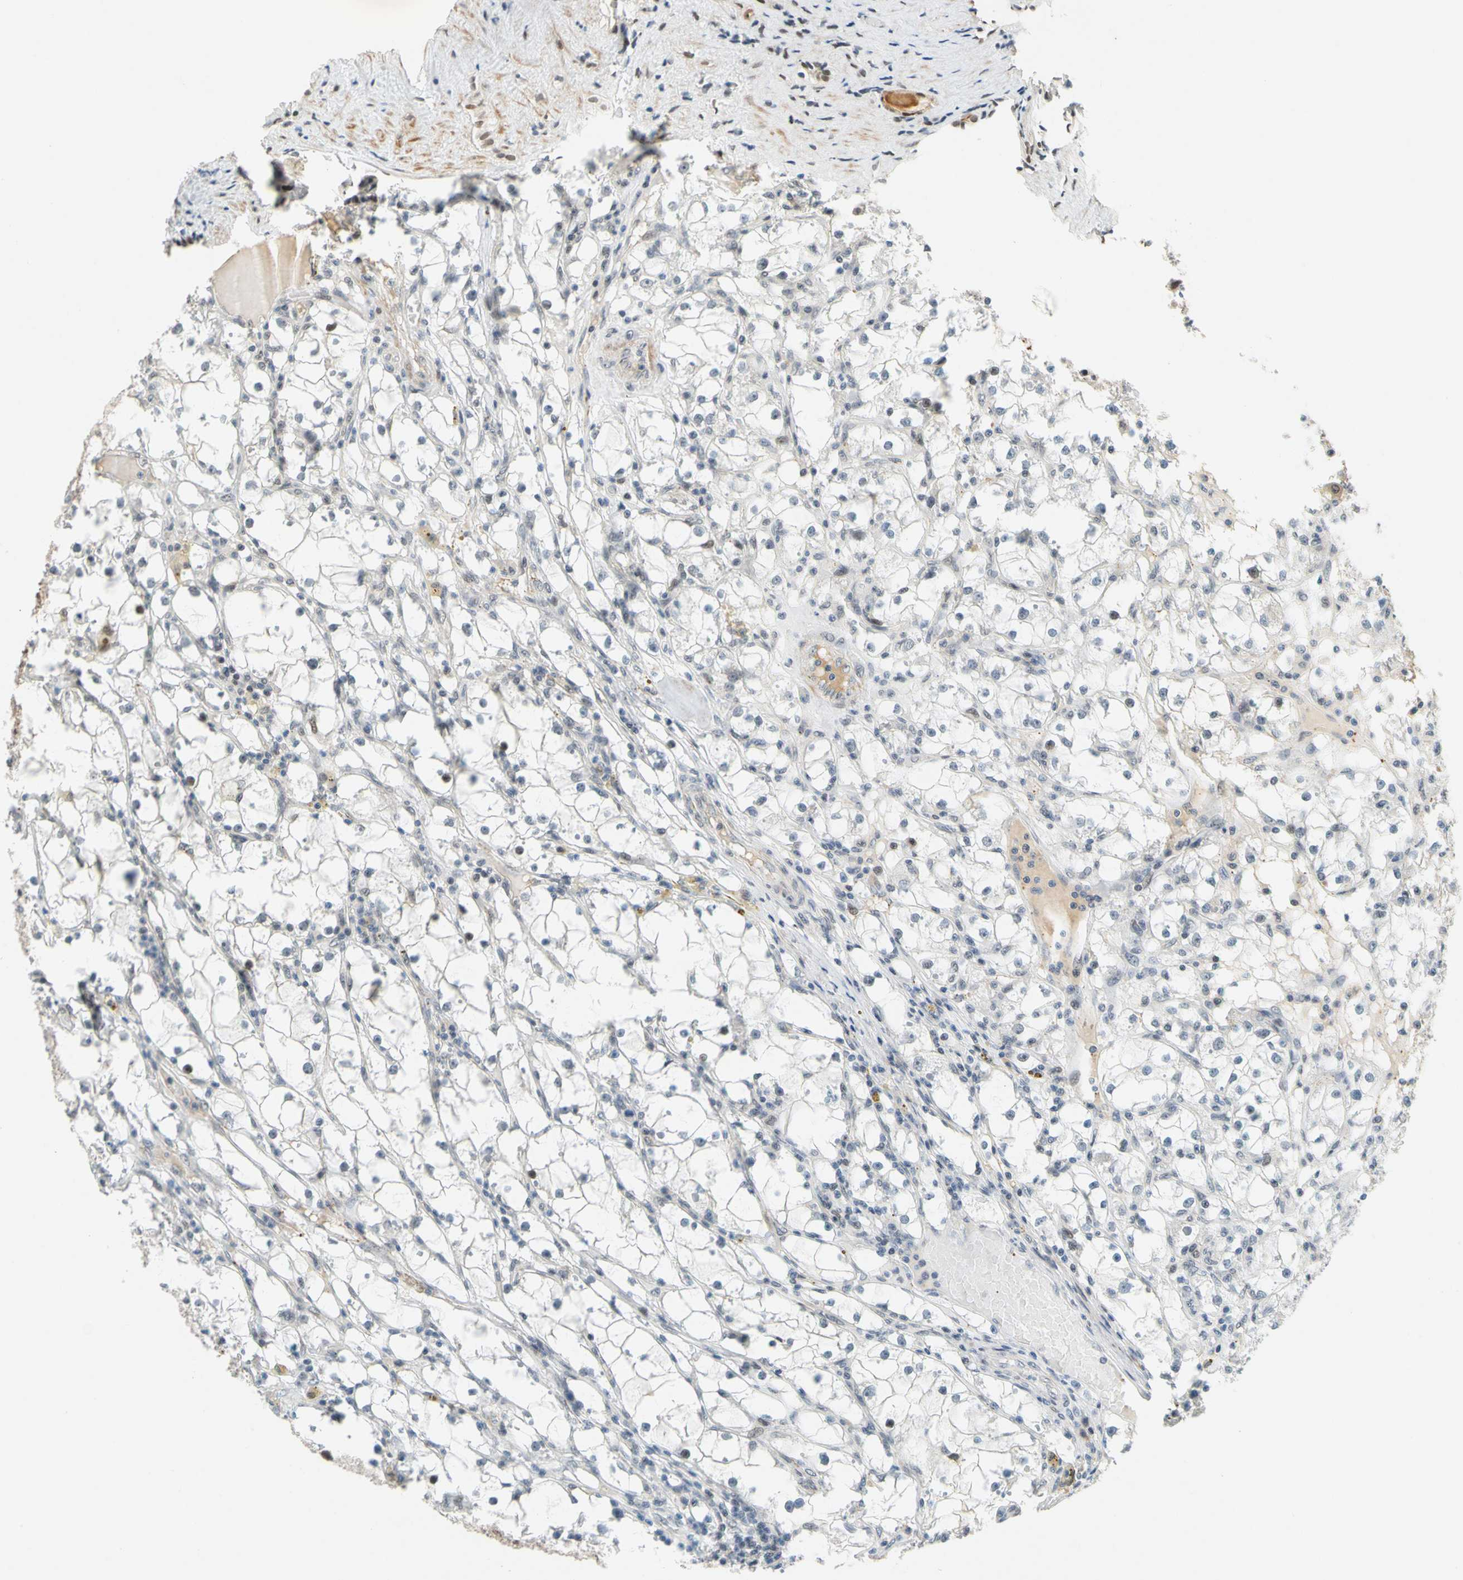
{"staining": {"intensity": "weak", "quantity": "<25%", "location": "cytoplasmic/membranous"}, "tissue": "renal cancer", "cell_type": "Tumor cells", "image_type": "cancer", "snomed": [{"axis": "morphology", "description": "Adenocarcinoma, NOS"}, {"axis": "topography", "description": "Kidney"}], "caption": "Immunohistochemical staining of human adenocarcinoma (renal) demonstrates no significant positivity in tumor cells. (DAB (3,3'-diaminobenzidine) immunohistochemistry visualized using brightfield microscopy, high magnification).", "gene": "POGZ", "patient": {"sex": "male", "age": 56}}